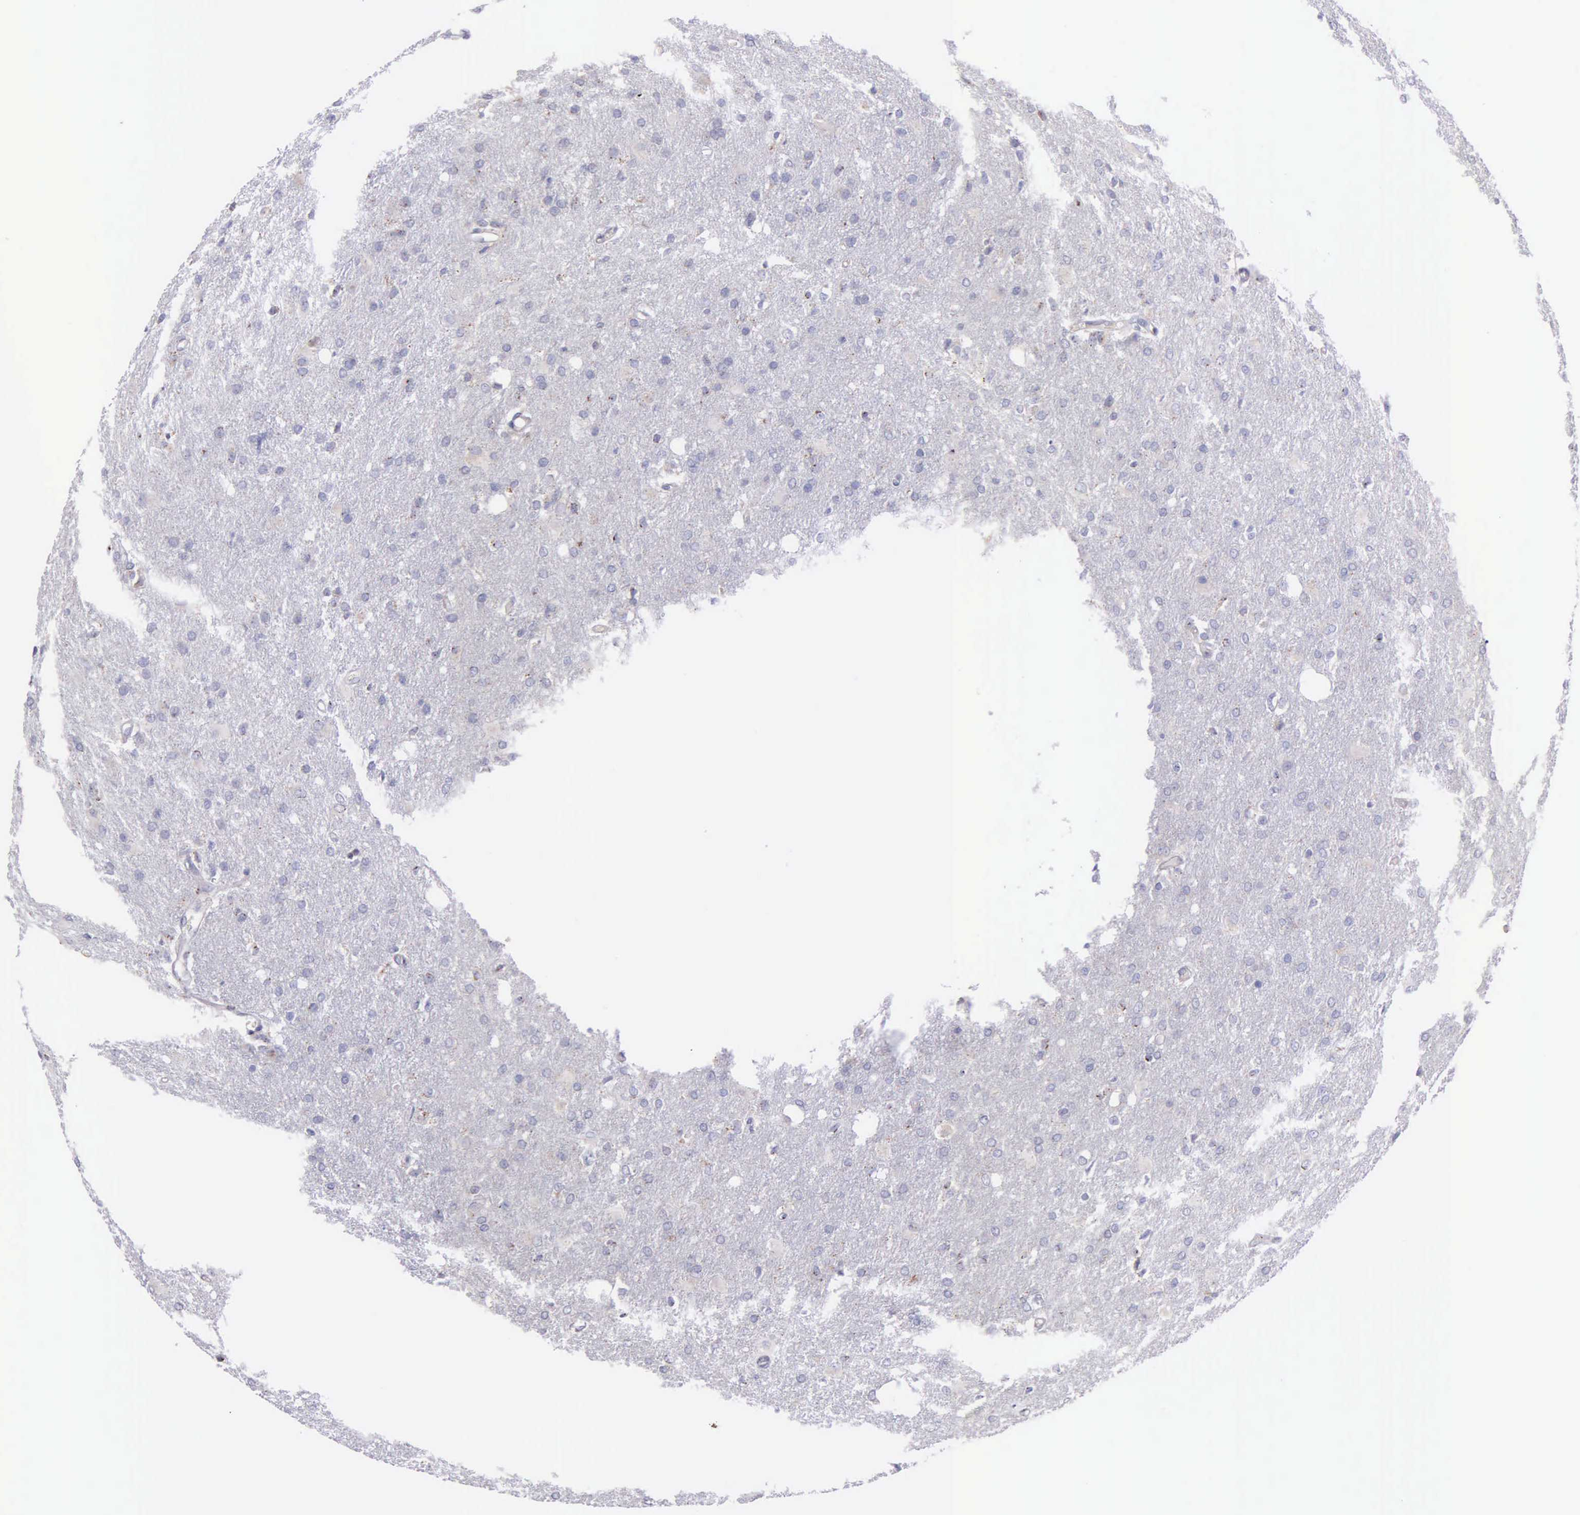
{"staining": {"intensity": "negative", "quantity": "none", "location": "none"}, "tissue": "glioma", "cell_type": "Tumor cells", "image_type": "cancer", "snomed": [{"axis": "morphology", "description": "Glioma, malignant, High grade"}, {"axis": "topography", "description": "Brain"}], "caption": "Immunohistochemical staining of glioma shows no significant staining in tumor cells.", "gene": "MIA2", "patient": {"sex": "male", "age": 68}}